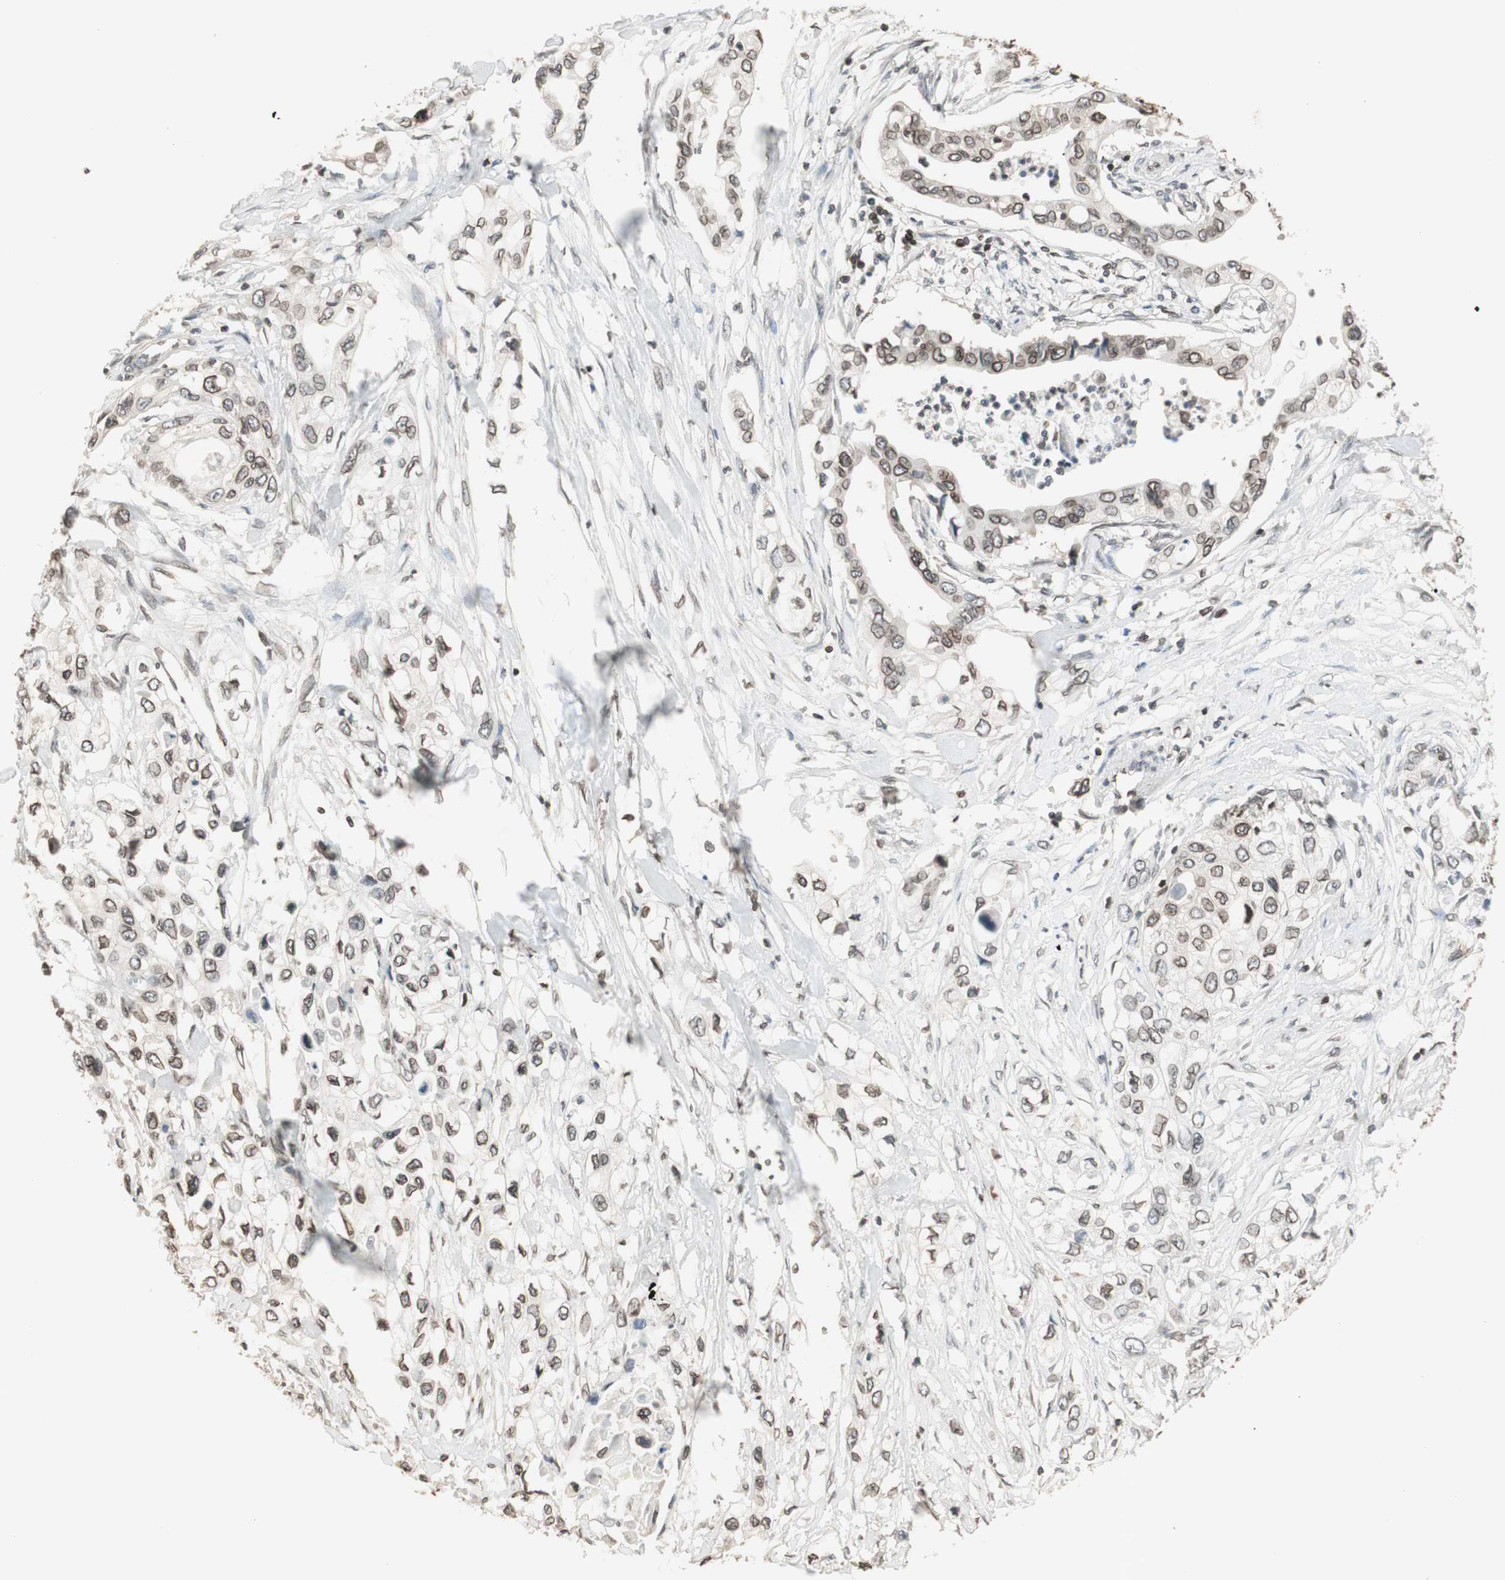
{"staining": {"intensity": "moderate", "quantity": ">75%", "location": "cytoplasmic/membranous,nuclear"}, "tissue": "pancreatic cancer", "cell_type": "Tumor cells", "image_type": "cancer", "snomed": [{"axis": "morphology", "description": "Adenocarcinoma, NOS"}, {"axis": "topography", "description": "Pancreas"}], "caption": "Brown immunohistochemical staining in human pancreatic cancer (adenocarcinoma) displays moderate cytoplasmic/membranous and nuclear positivity in approximately >75% of tumor cells.", "gene": "TMPO", "patient": {"sex": "female", "age": 70}}